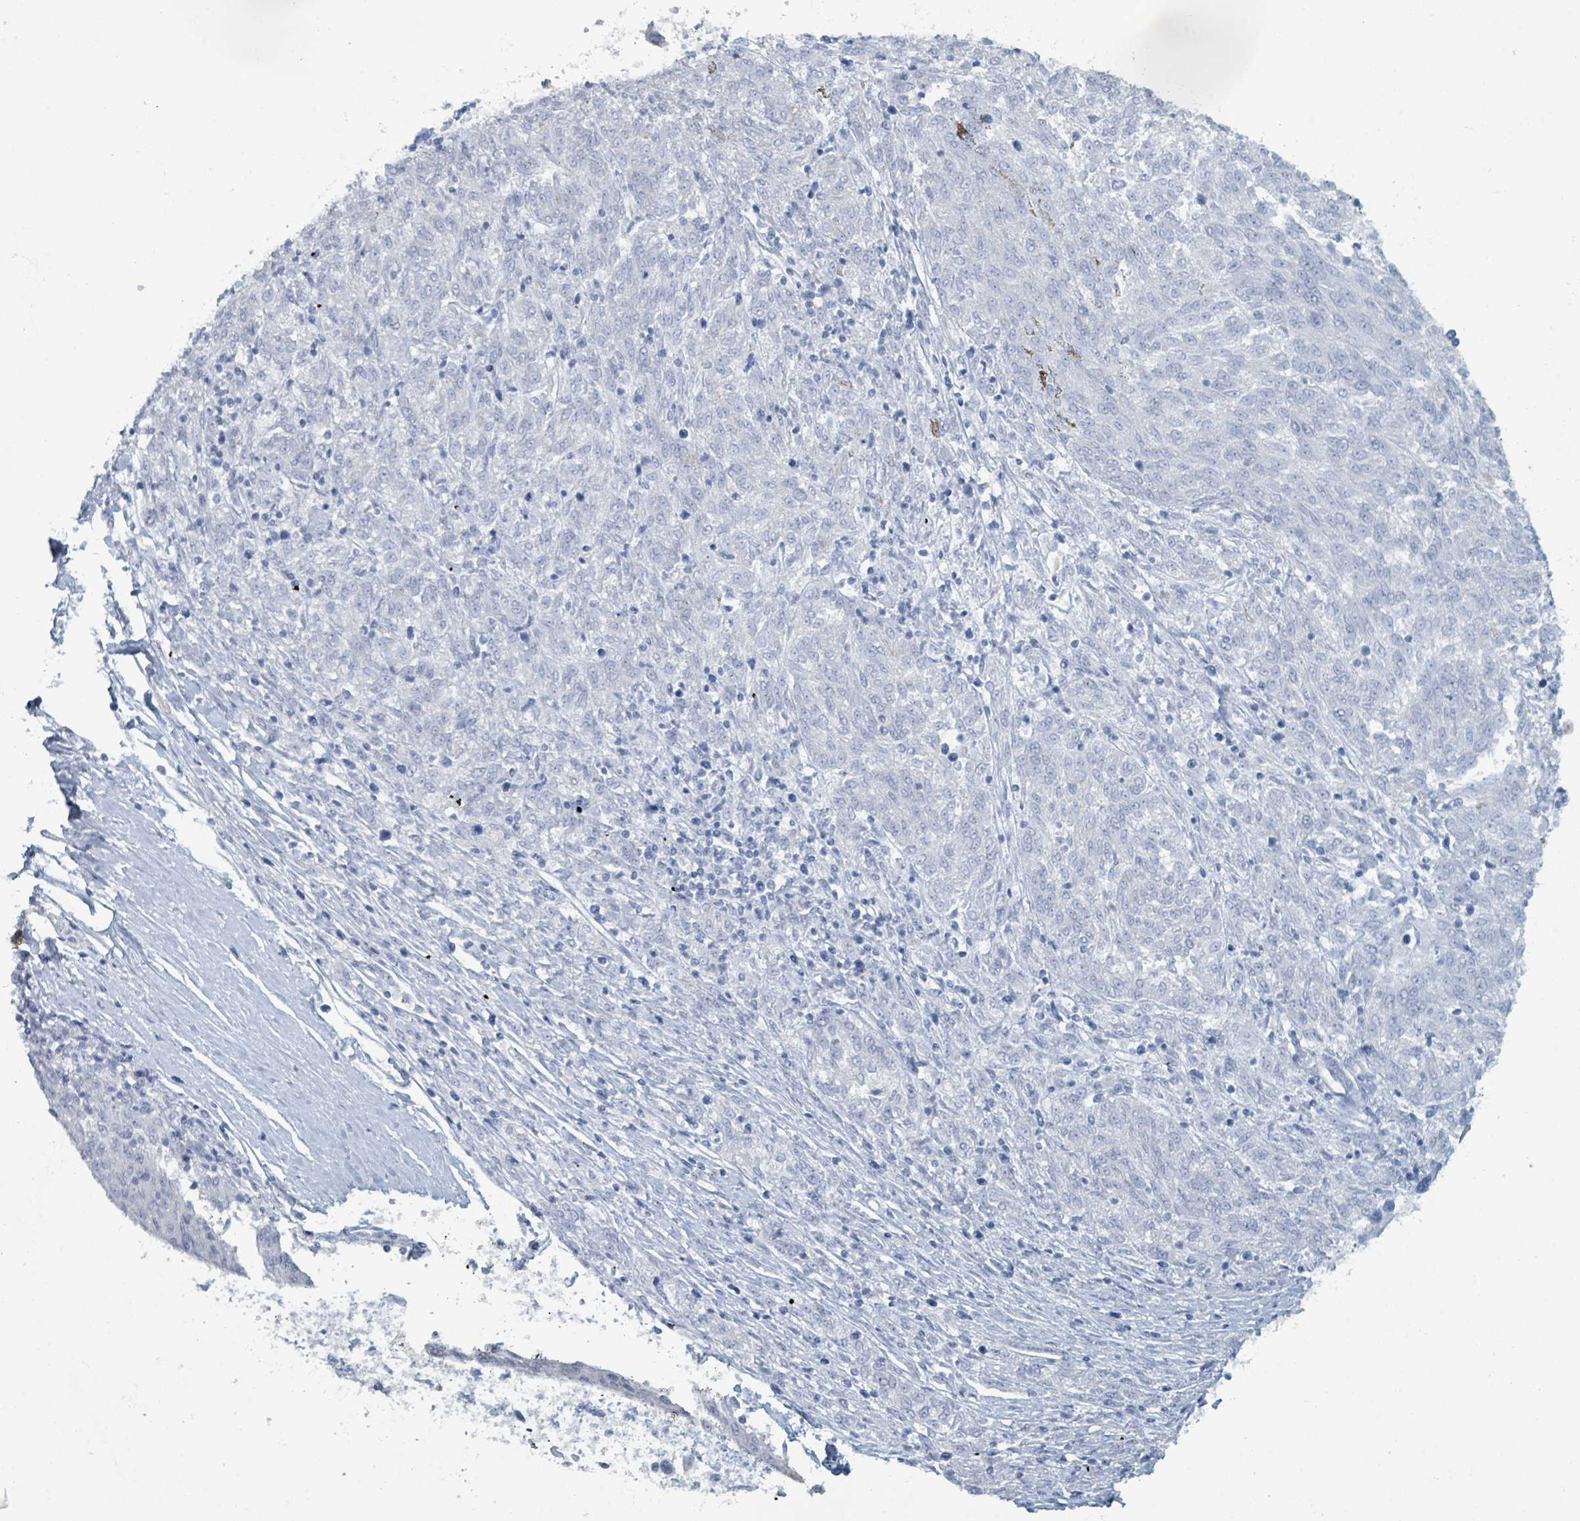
{"staining": {"intensity": "negative", "quantity": "none", "location": "none"}, "tissue": "melanoma", "cell_type": "Tumor cells", "image_type": "cancer", "snomed": [{"axis": "morphology", "description": "Malignant melanoma, NOS"}, {"axis": "topography", "description": "Skin"}], "caption": "There is no significant staining in tumor cells of melanoma.", "gene": "HEATR5A", "patient": {"sex": "female", "age": 72}}